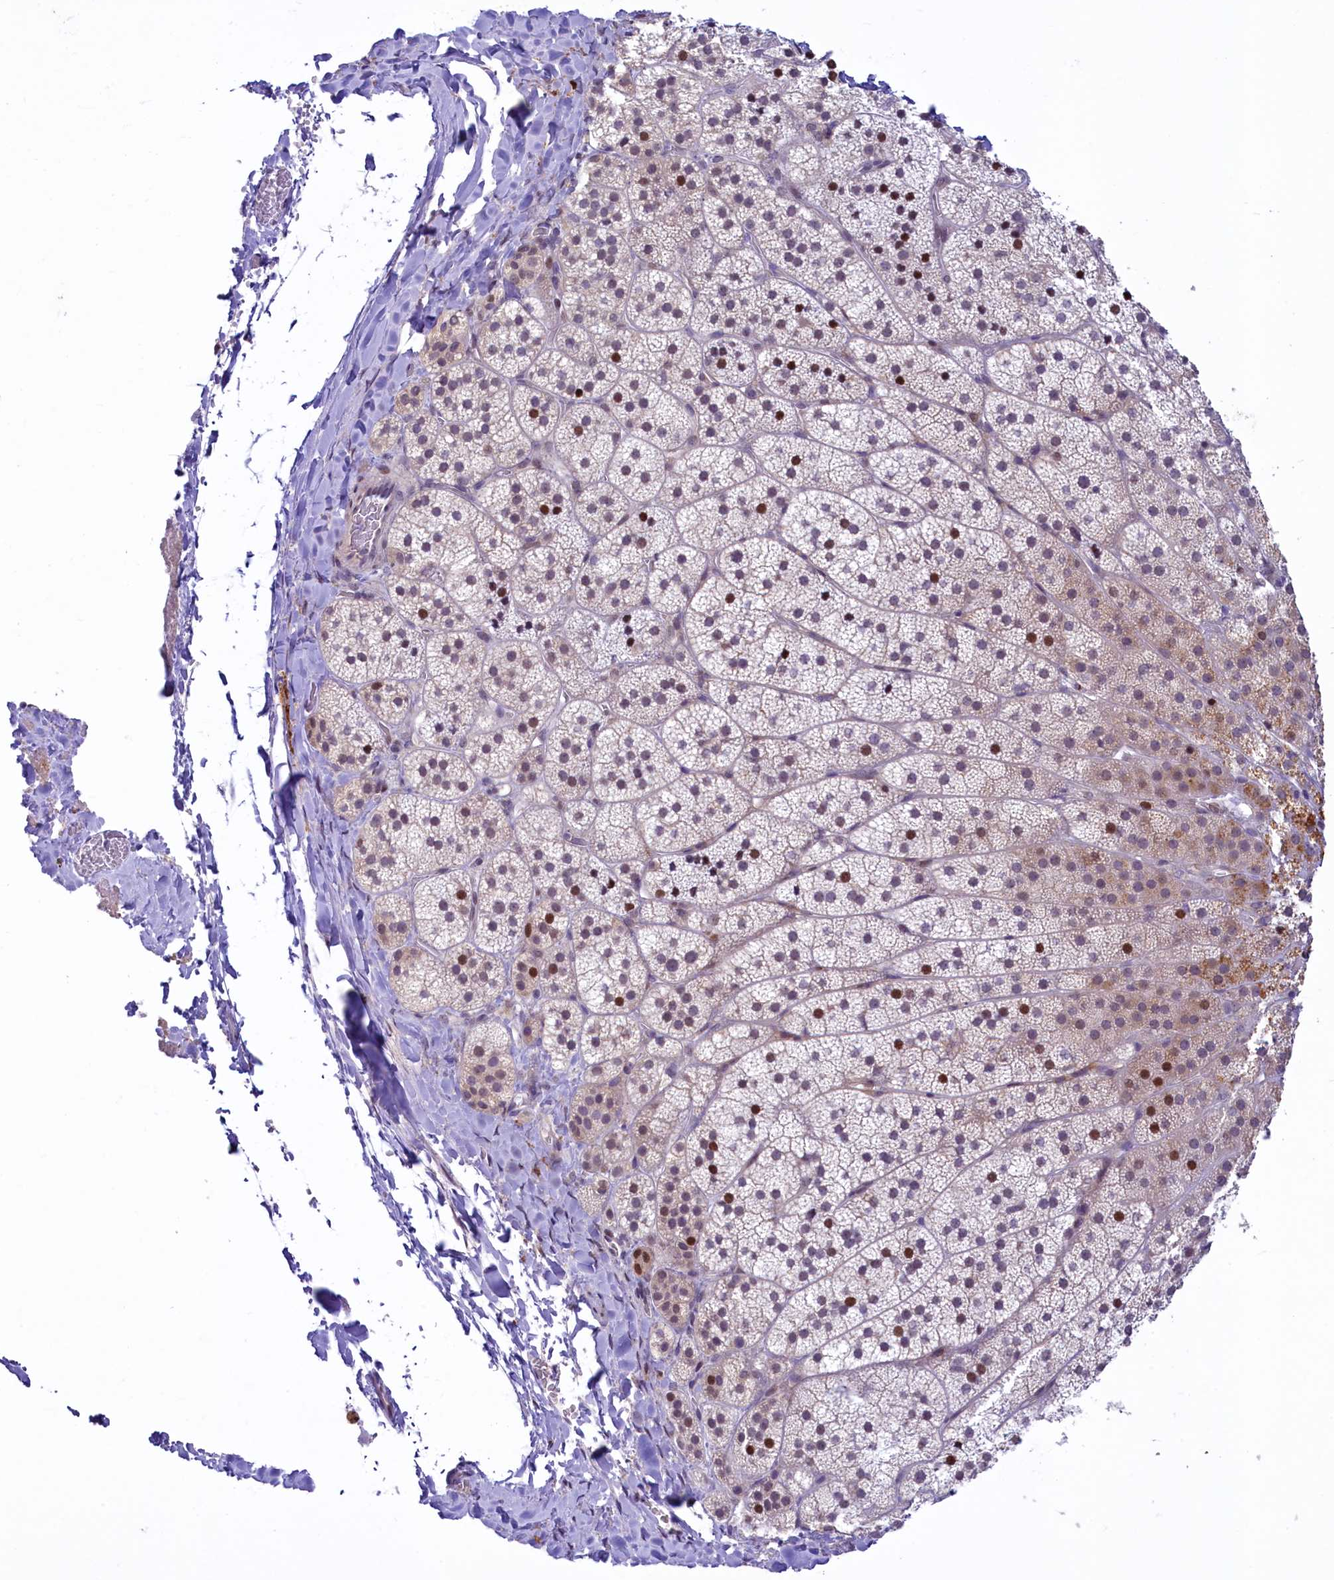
{"staining": {"intensity": "moderate", "quantity": "<25%", "location": "cytoplasmic/membranous,nuclear"}, "tissue": "adrenal gland", "cell_type": "Glandular cells", "image_type": "normal", "snomed": [{"axis": "morphology", "description": "Normal tissue, NOS"}, {"axis": "topography", "description": "Adrenal gland"}], "caption": "Immunohistochemistry (IHC) staining of benign adrenal gland, which exhibits low levels of moderate cytoplasmic/membranous,nuclear staining in approximately <25% of glandular cells indicating moderate cytoplasmic/membranous,nuclear protein staining. The staining was performed using DAB (3,3'-diaminobenzidine) (brown) for protein detection and nuclei were counterstained in hematoxylin (blue).", "gene": "ANKS3", "patient": {"sex": "female", "age": 44}}